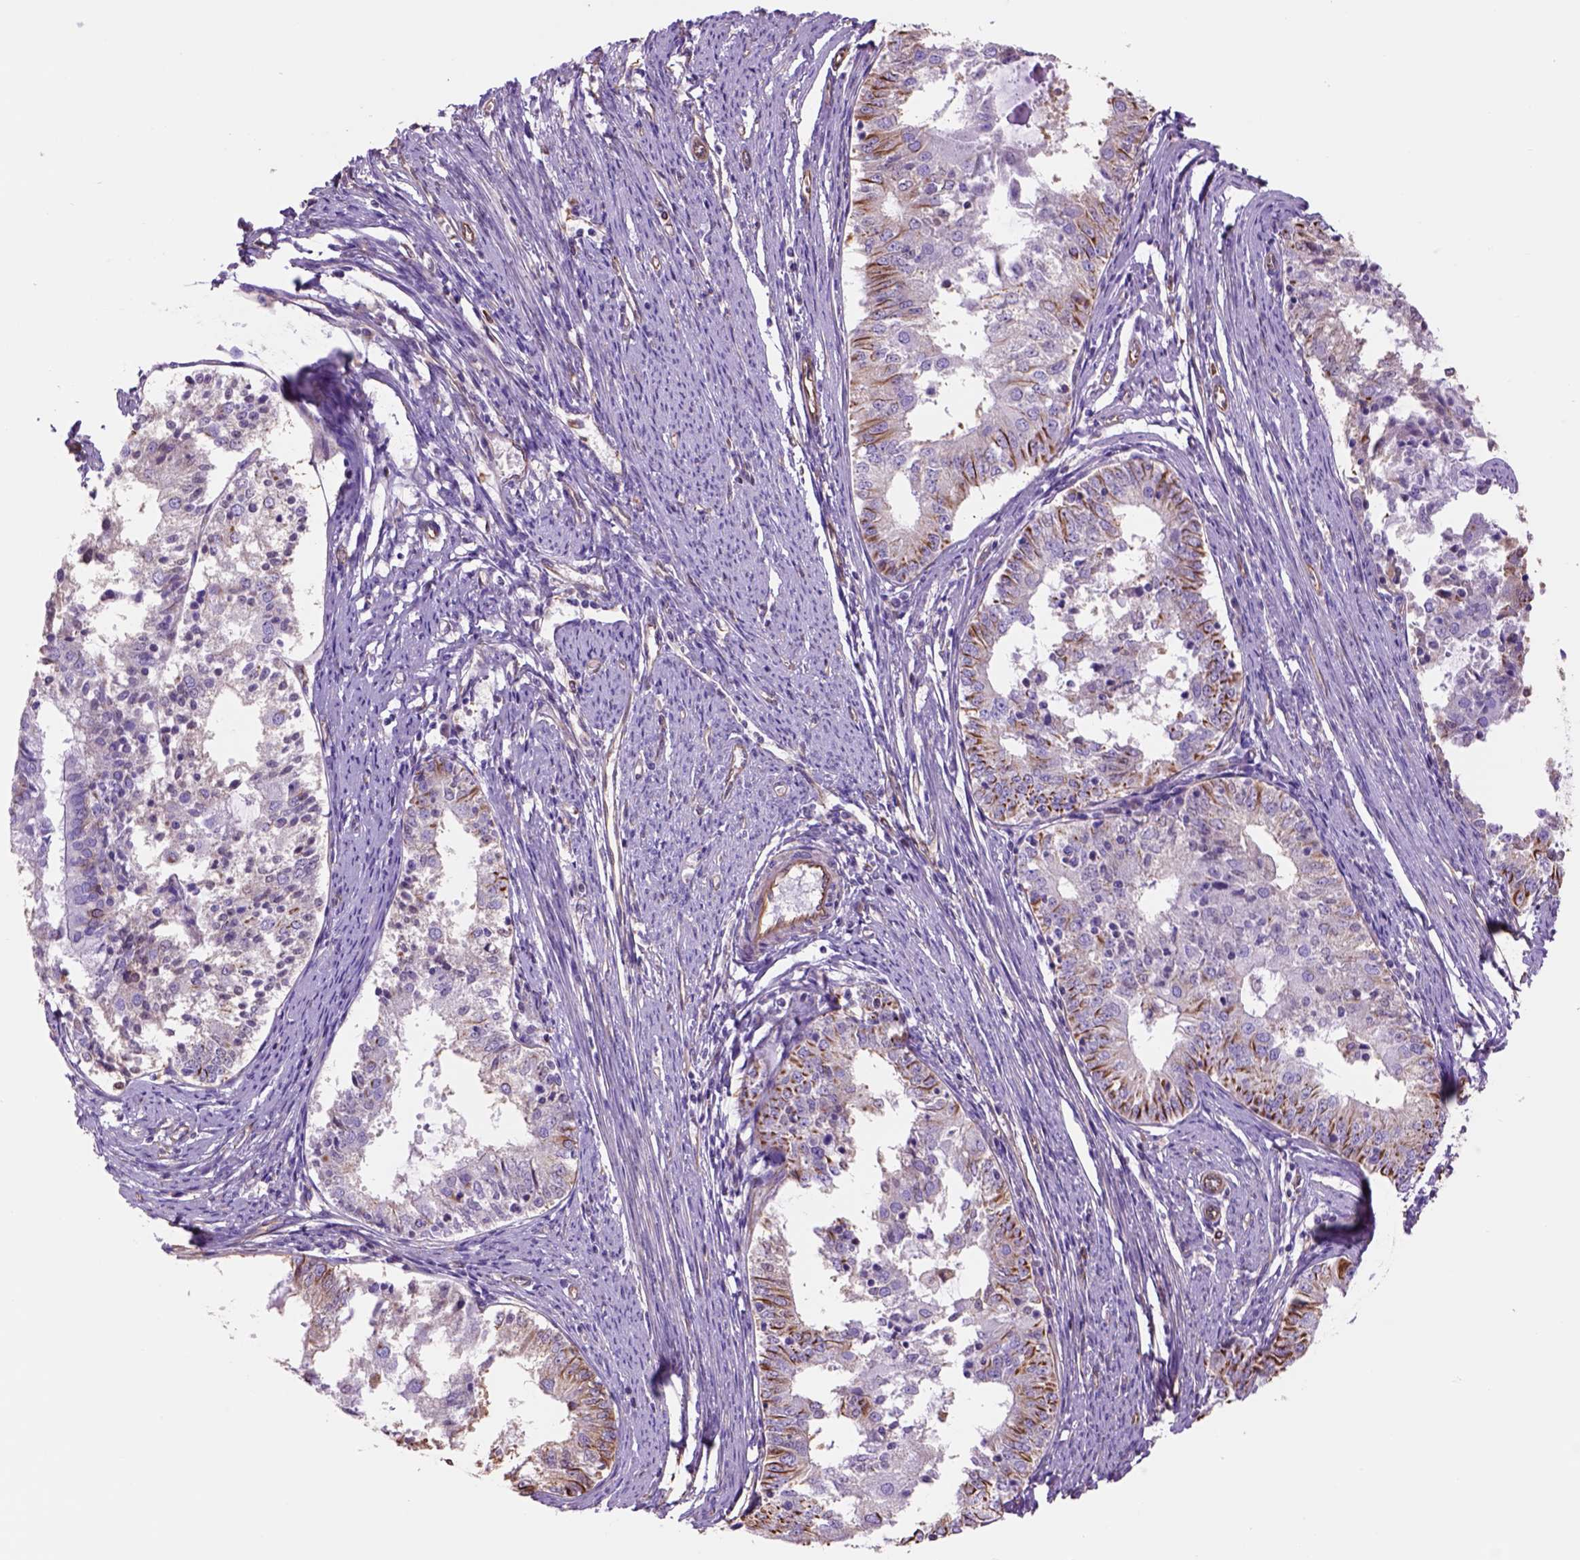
{"staining": {"intensity": "moderate", "quantity": ">75%", "location": "cytoplasmic/membranous"}, "tissue": "endometrial cancer", "cell_type": "Tumor cells", "image_type": "cancer", "snomed": [{"axis": "morphology", "description": "Adenocarcinoma, NOS"}, {"axis": "topography", "description": "Endometrium"}], "caption": "Endometrial adenocarcinoma stained with DAB IHC exhibits medium levels of moderate cytoplasmic/membranous expression in about >75% of tumor cells. Using DAB (brown) and hematoxylin (blue) stains, captured at high magnification using brightfield microscopy.", "gene": "ZZZ3", "patient": {"sex": "female", "age": 57}}